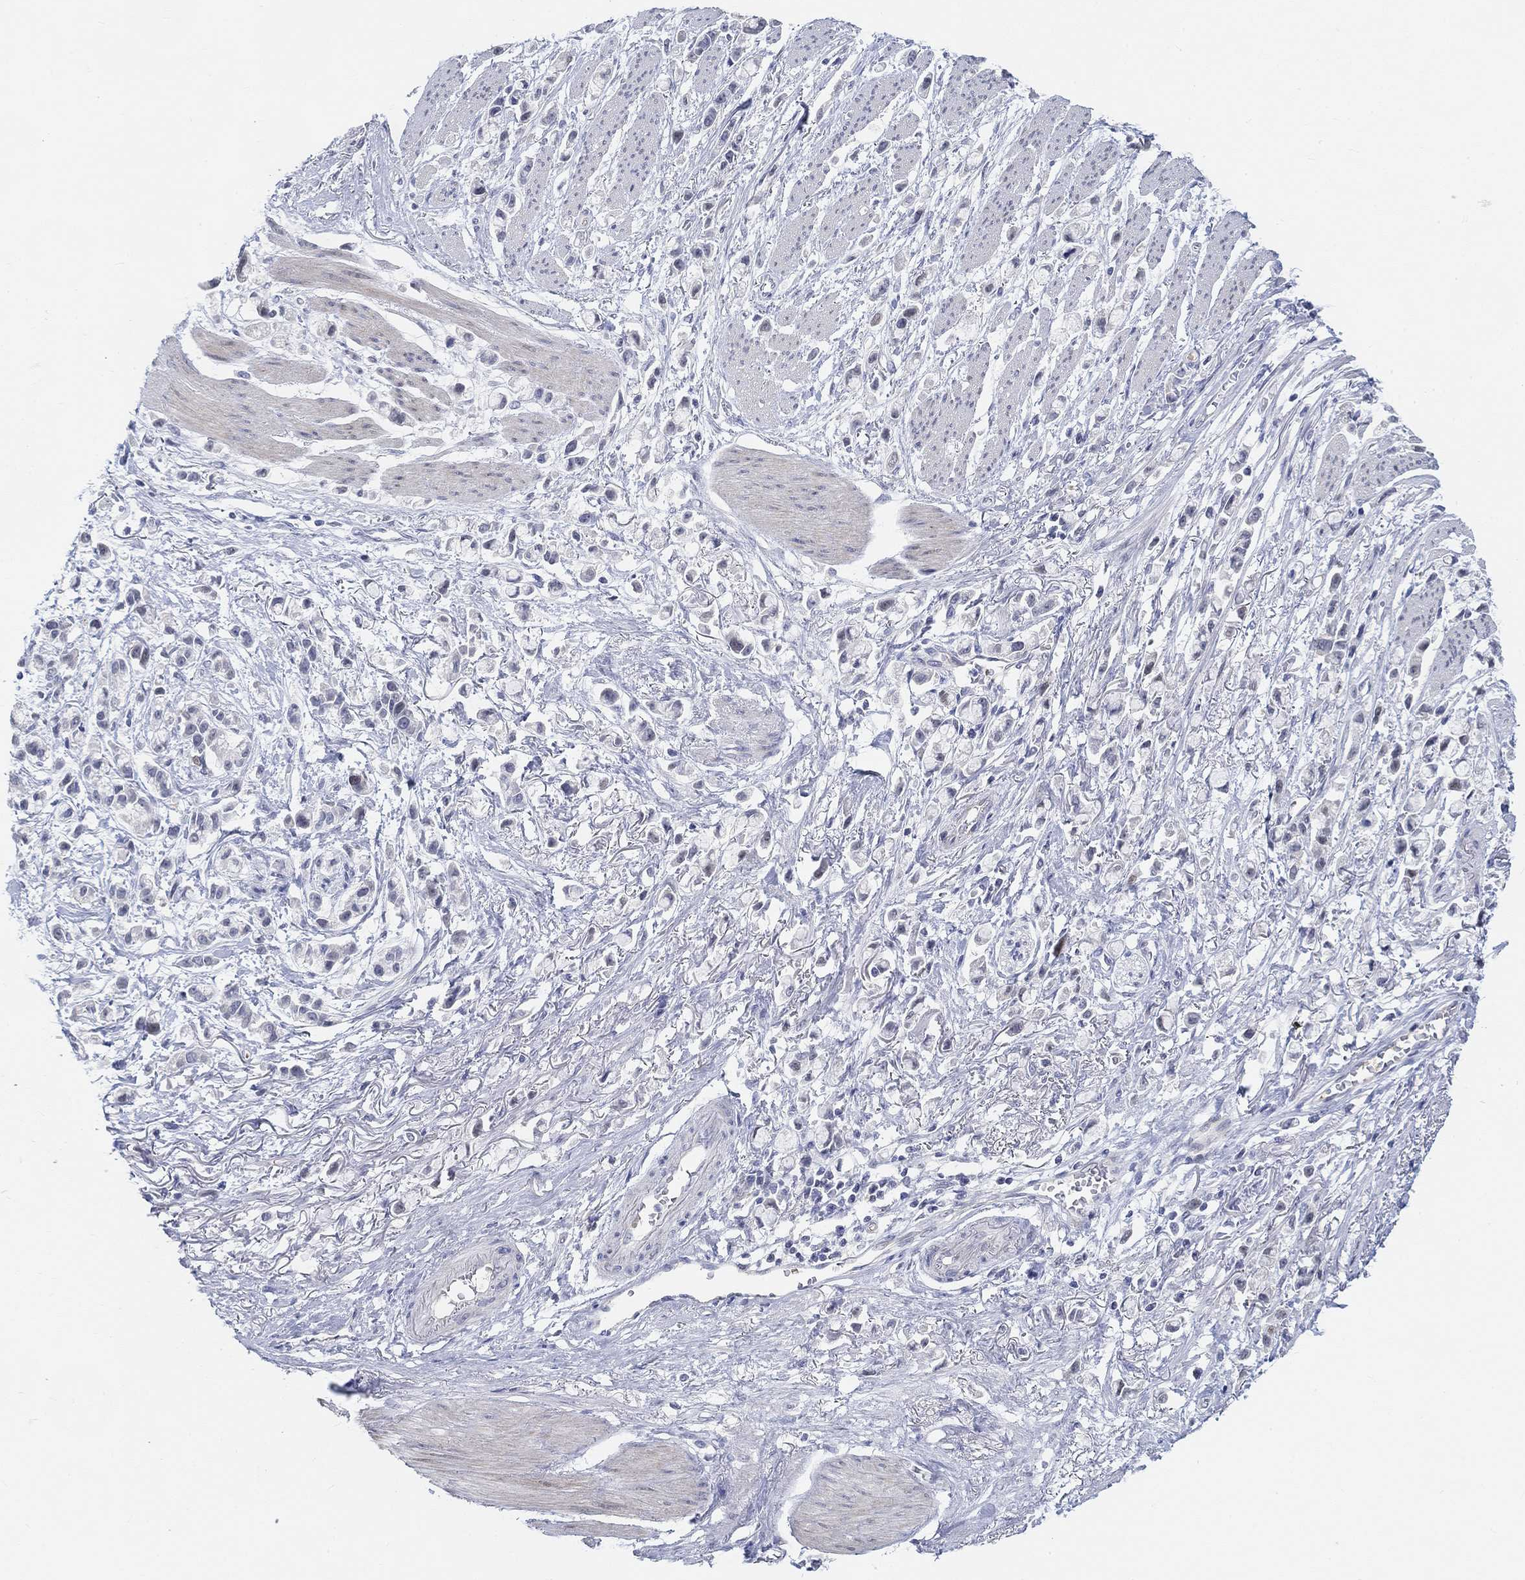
{"staining": {"intensity": "negative", "quantity": "none", "location": "none"}, "tissue": "stomach cancer", "cell_type": "Tumor cells", "image_type": "cancer", "snomed": [{"axis": "morphology", "description": "Adenocarcinoma, NOS"}, {"axis": "topography", "description": "Stomach"}], "caption": "DAB (3,3'-diaminobenzidine) immunohistochemical staining of stomach adenocarcinoma shows no significant positivity in tumor cells.", "gene": "SNTG2", "patient": {"sex": "female", "age": 81}}